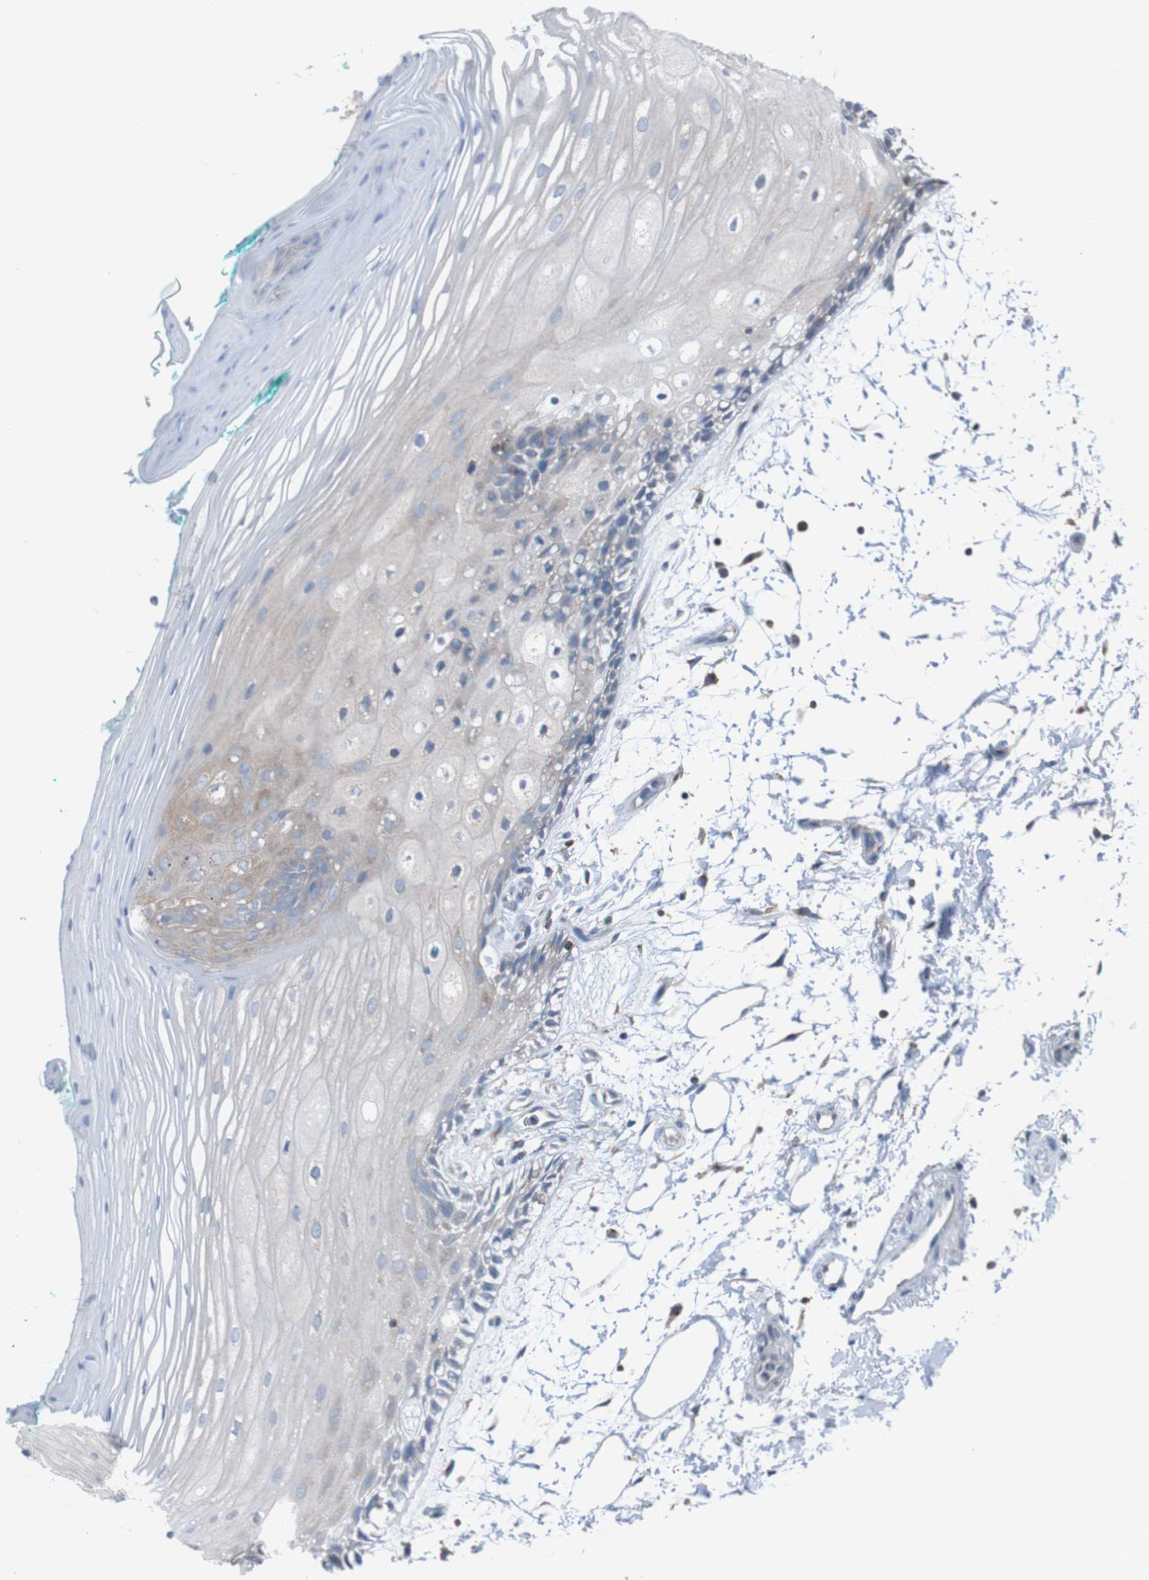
{"staining": {"intensity": "weak", "quantity": "<25%", "location": "cytoplasmic/membranous"}, "tissue": "oral mucosa", "cell_type": "Squamous epithelial cells", "image_type": "normal", "snomed": [{"axis": "morphology", "description": "Normal tissue, NOS"}, {"axis": "topography", "description": "Skeletal muscle"}, {"axis": "topography", "description": "Oral tissue"}, {"axis": "topography", "description": "Peripheral nerve tissue"}], "caption": "Immunohistochemistry micrograph of unremarkable oral mucosa: human oral mucosa stained with DAB (3,3'-diaminobenzidine) shows no significant protein staining in squamous epithelial cells.", "gene": "MINAR1", "patient": {"sex": "female", "age": 84}}